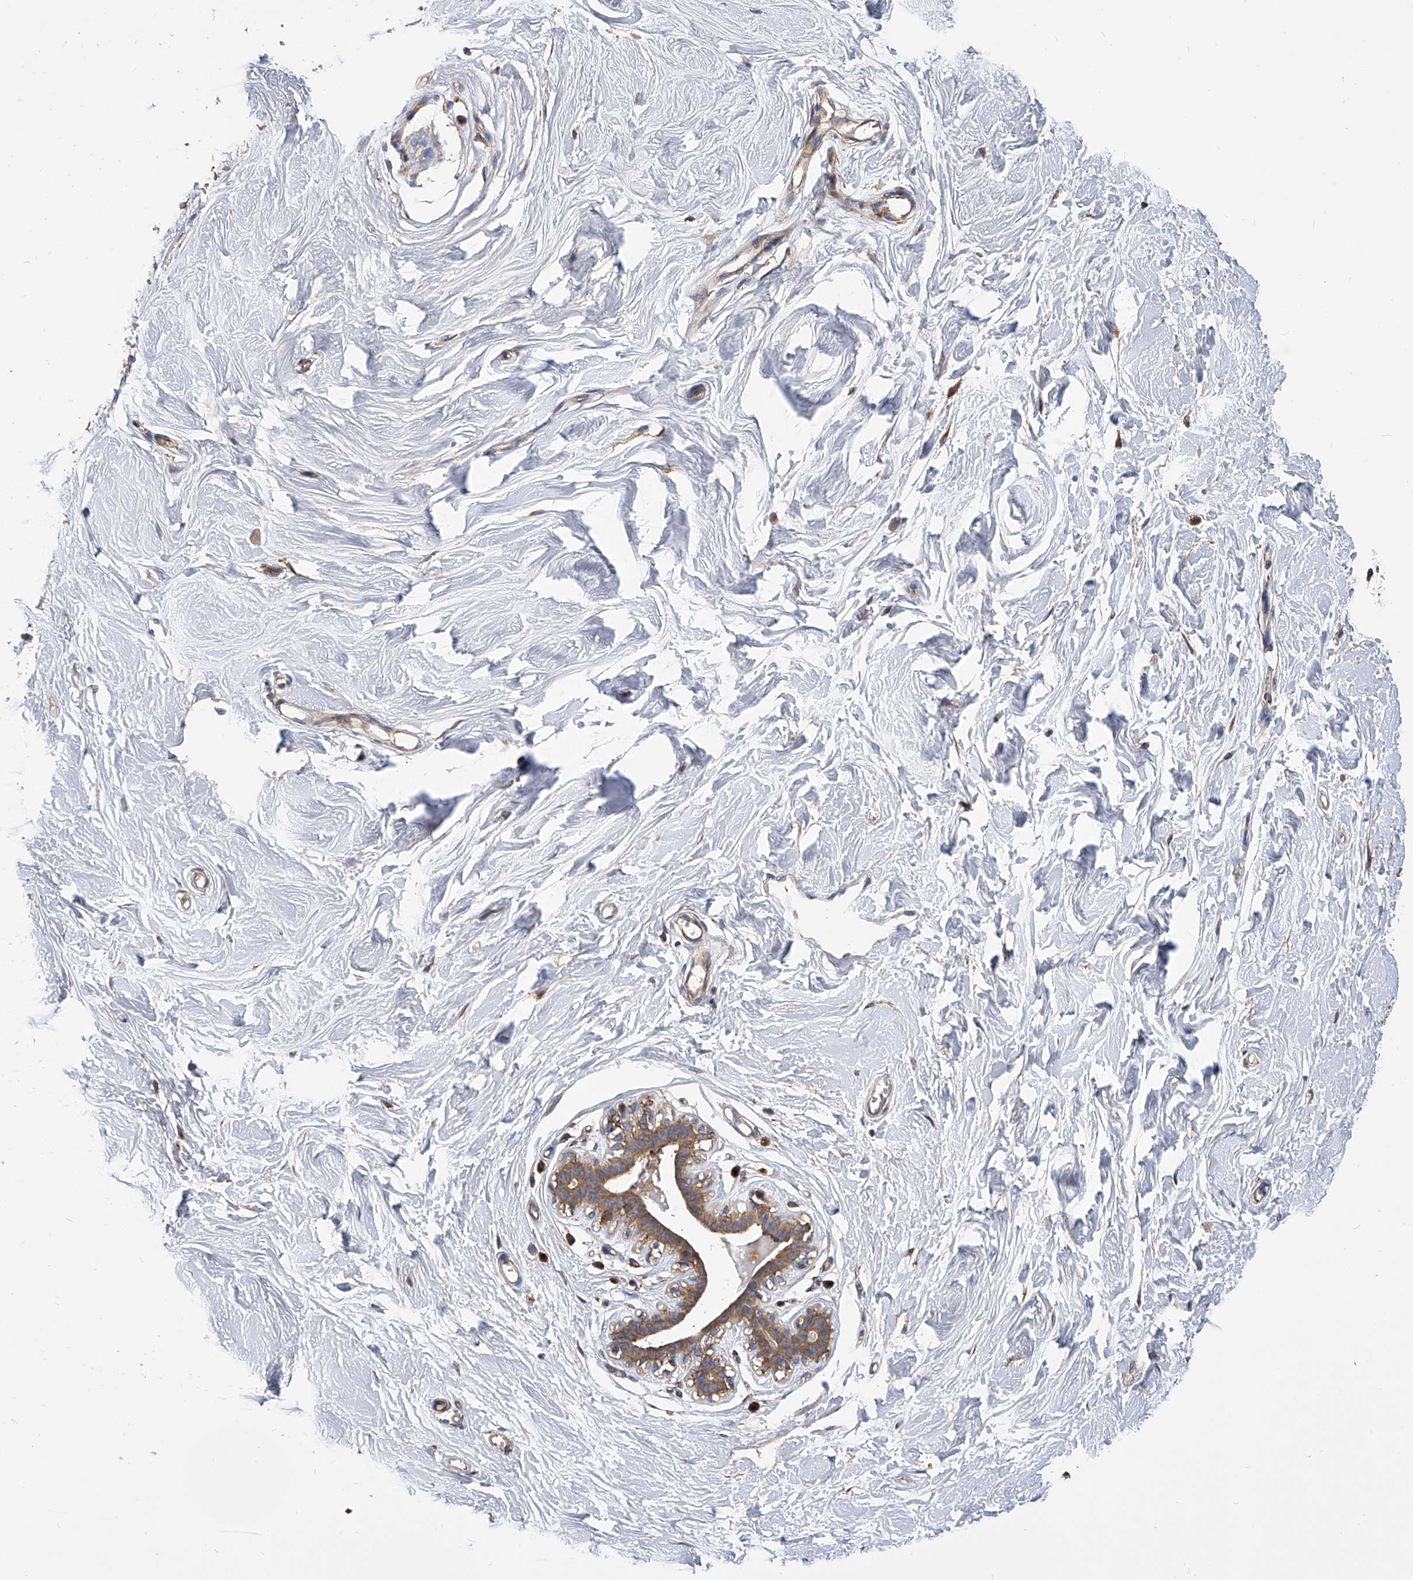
{"staining": {"intensity": "weak", "quantity": ">75%", "location": "cytoplasmic/membranous"}, "tissue": "breast", "cell_type": "Adipocytes", "image_type": "normal", "snomed": [{"axis": "morphology", "description": "Normal tissue, NOS"}, {"axis": "topography", "description": "Breast"}], "caption": "Weak cytoplasmic/membranous positivity is seen in about >75% of adipocytes in unremarkable breast. The protein is shown in brown color, while the nuclei are stained blue.", "gene": "CFAP410", "patient": {"sex": "female", "age": 26}}